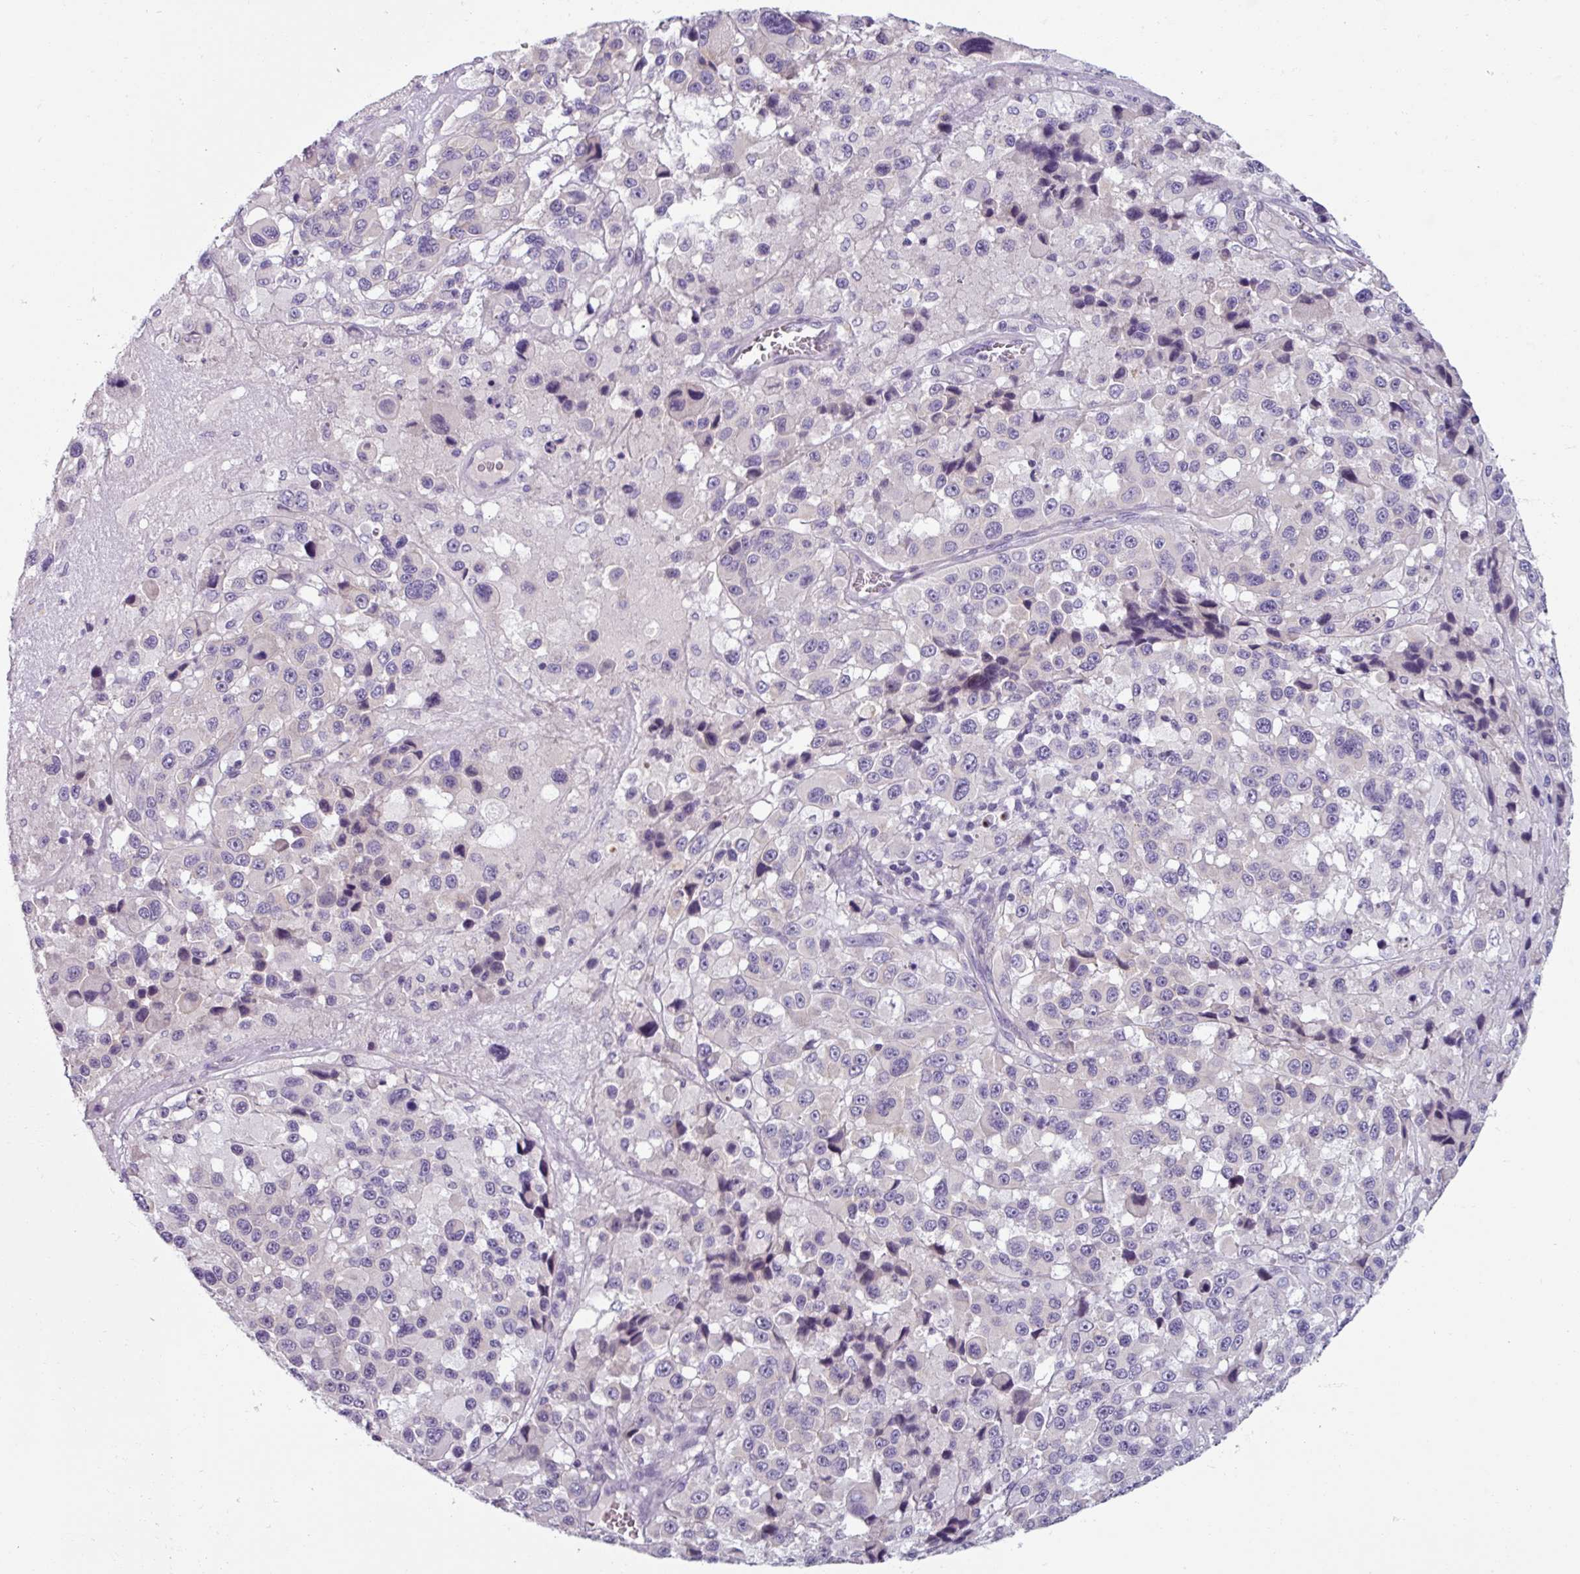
{"staining": {"intensity": "negative", "quantity": "none", "location": "none"}, "tissue": "melanoma", "cell_type": "Tumor cells", "image_type": "cancer", "snomed": [{"axis": "morphology", "description": "Malignant melanoma, Metastatic site"}, {"axis": "topography", "description": "Lymph node"}], "caption": "Immunohistochemistry (IHC) photomicrograph of human malignant melanoma (metastatic site) stained for a protein (brown), which demonstrates no positivity in tumor cells.", "gene": "SMIM11", "patient": {"sex": "female", "age": 65}}